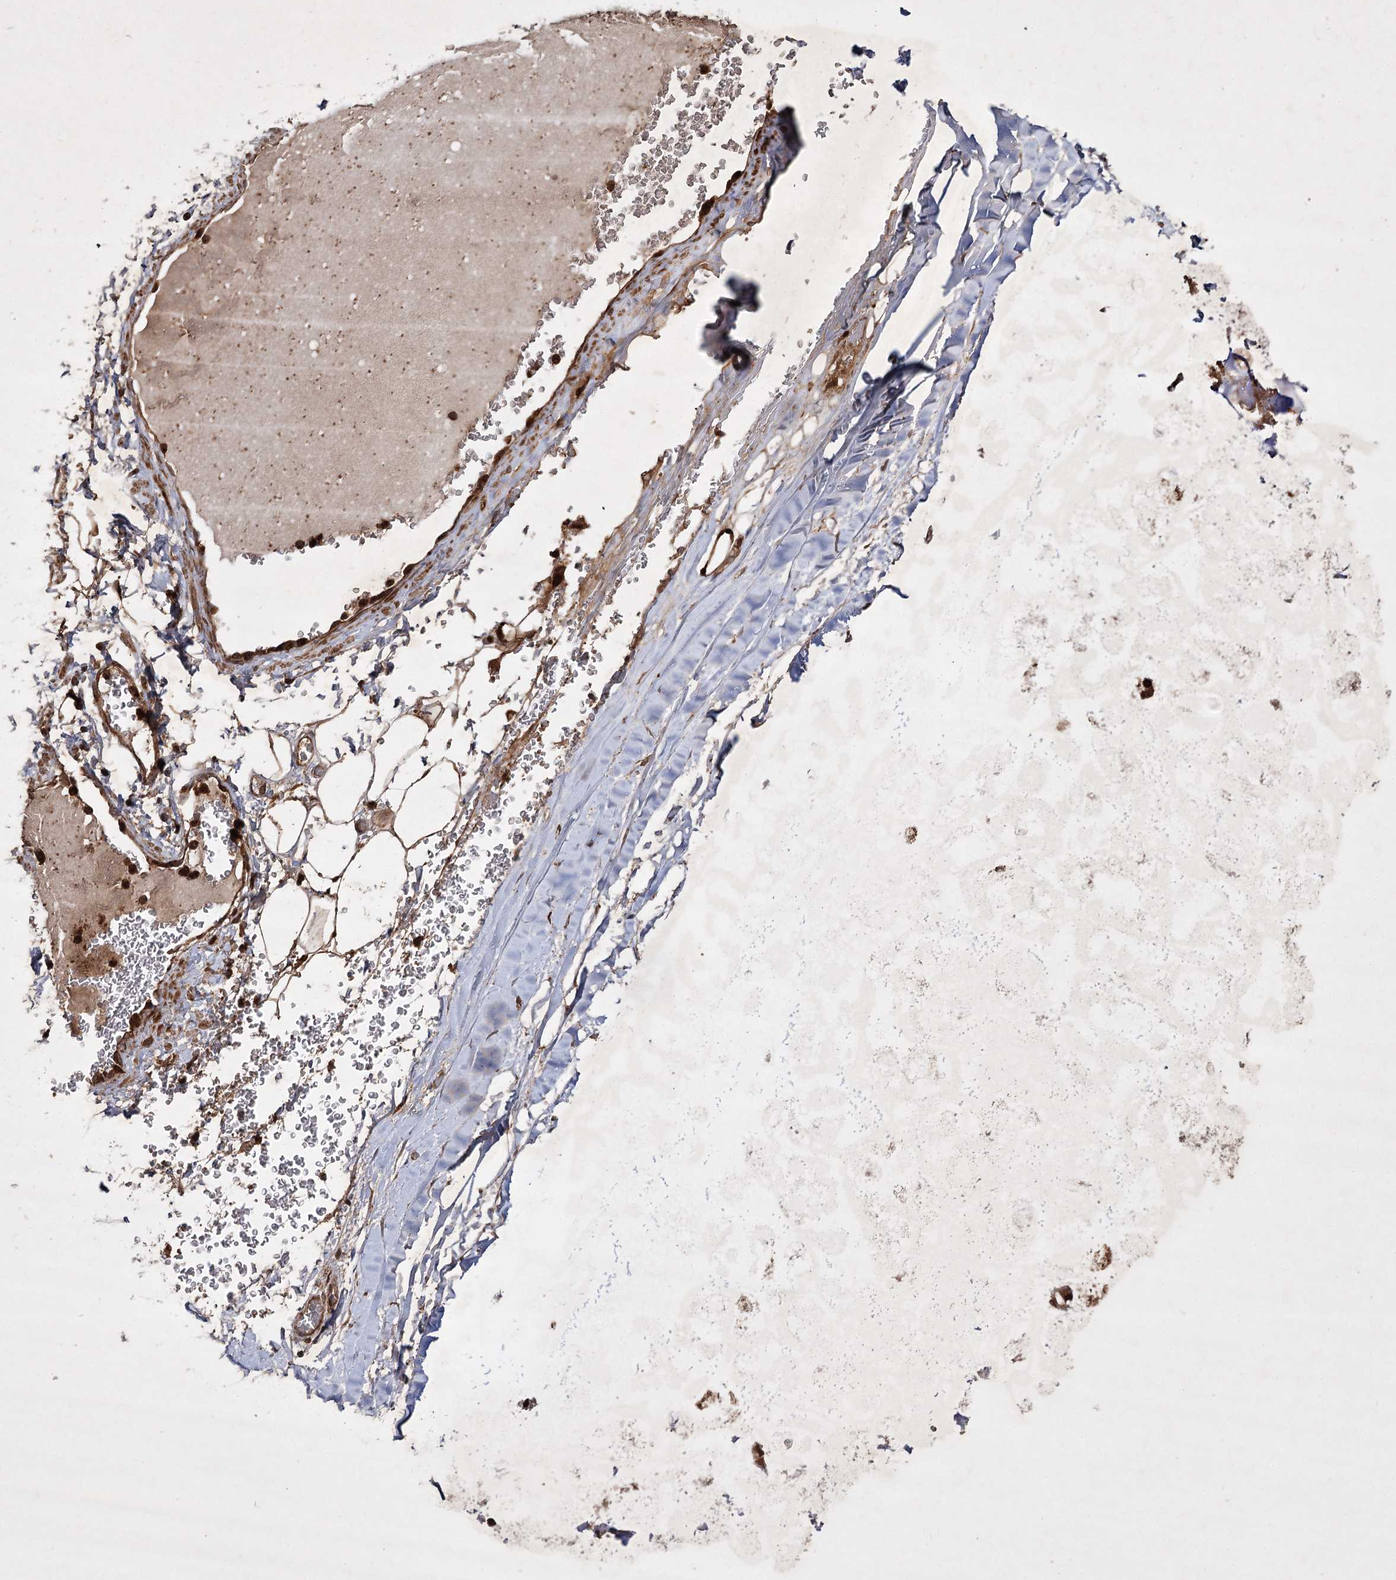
{"staining": {"intensity": "moderate", "quantity": ">75%", "location": "cytoplasmic/membranous"}, "tissue": "adipose tissue", "cell_type": "Adipocytes", "image_type": "normal", "snomed": [{"axis": "morphology", "description": "Normal tissue, NOS"}, {"axis": "topography", "description": "Bronchus"}], "caption": "A brown stain shows moderate cytoplasmic/membranous staining of a protein in adipocytes of unremarkable adipose tissue. (brown staining indicates protein expression, while blue staining denotes nuclei).", "gene": "DNAJC13", "patient": {"sex": "male", "age": 66}}